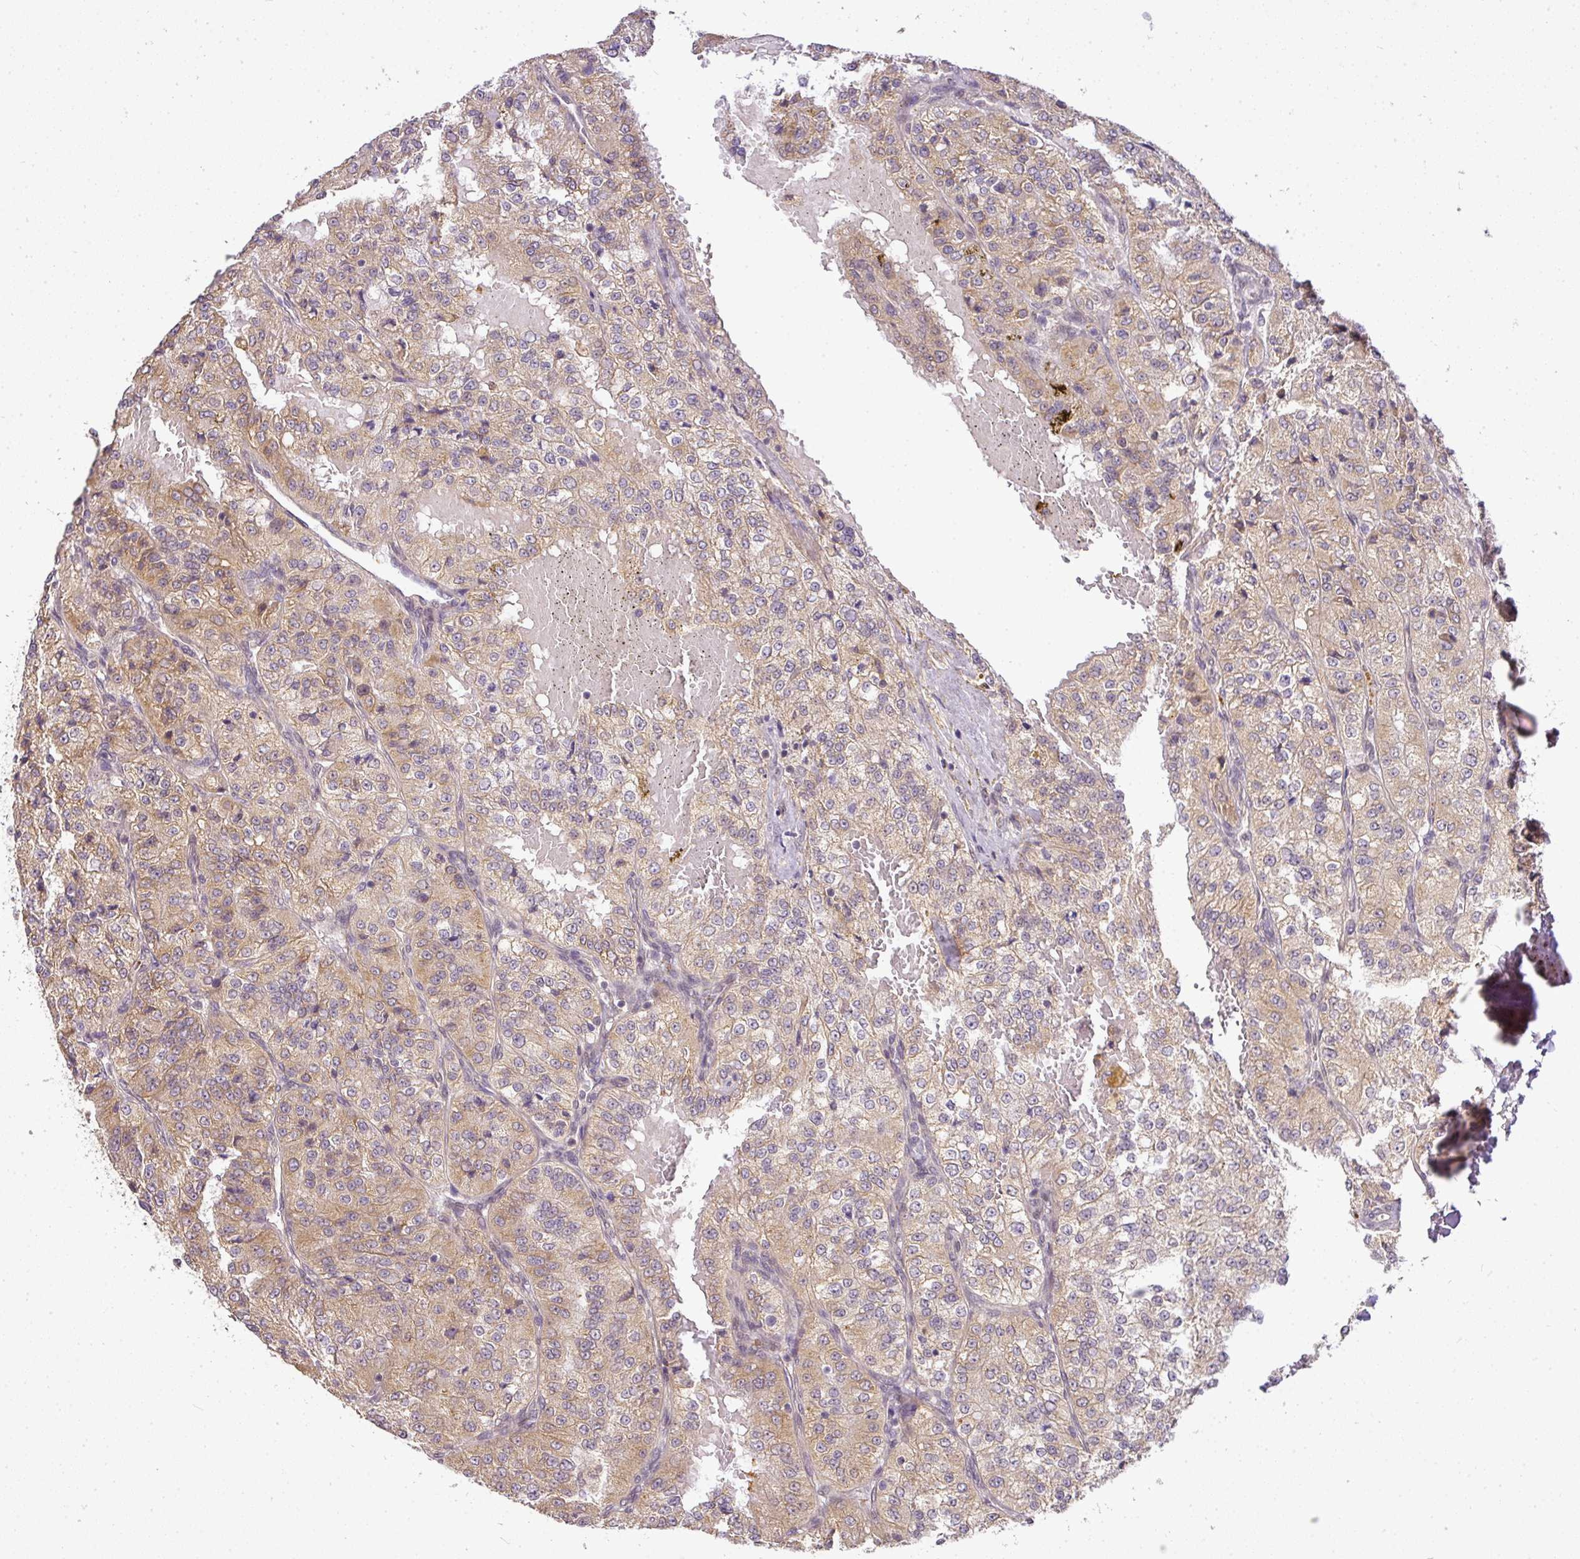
{"staining": {"intensity": "moderate", "quantity": "25%-75%", "location": "cytoplasmic/membranous"}, "tissue": "renal cancer", "cell_type": "Tumor cells", "image_type": "cancer", "snomed": [{"axis": "morphology", "description": "Adenocarcinoma, NOS"}, {"axis": "topography", "description": "Kidney"}], "caption": "Immunohistochemistry (IHC) image of renal cancer (adenocarcinoma) stained for a protein (brown), which reveals medium levels of moderate cytoplasmic/membranous expression in about 25%-75% of tumor cells.", "gene": "C1orf226", "patient": {"sex": "female", "age": 63}}